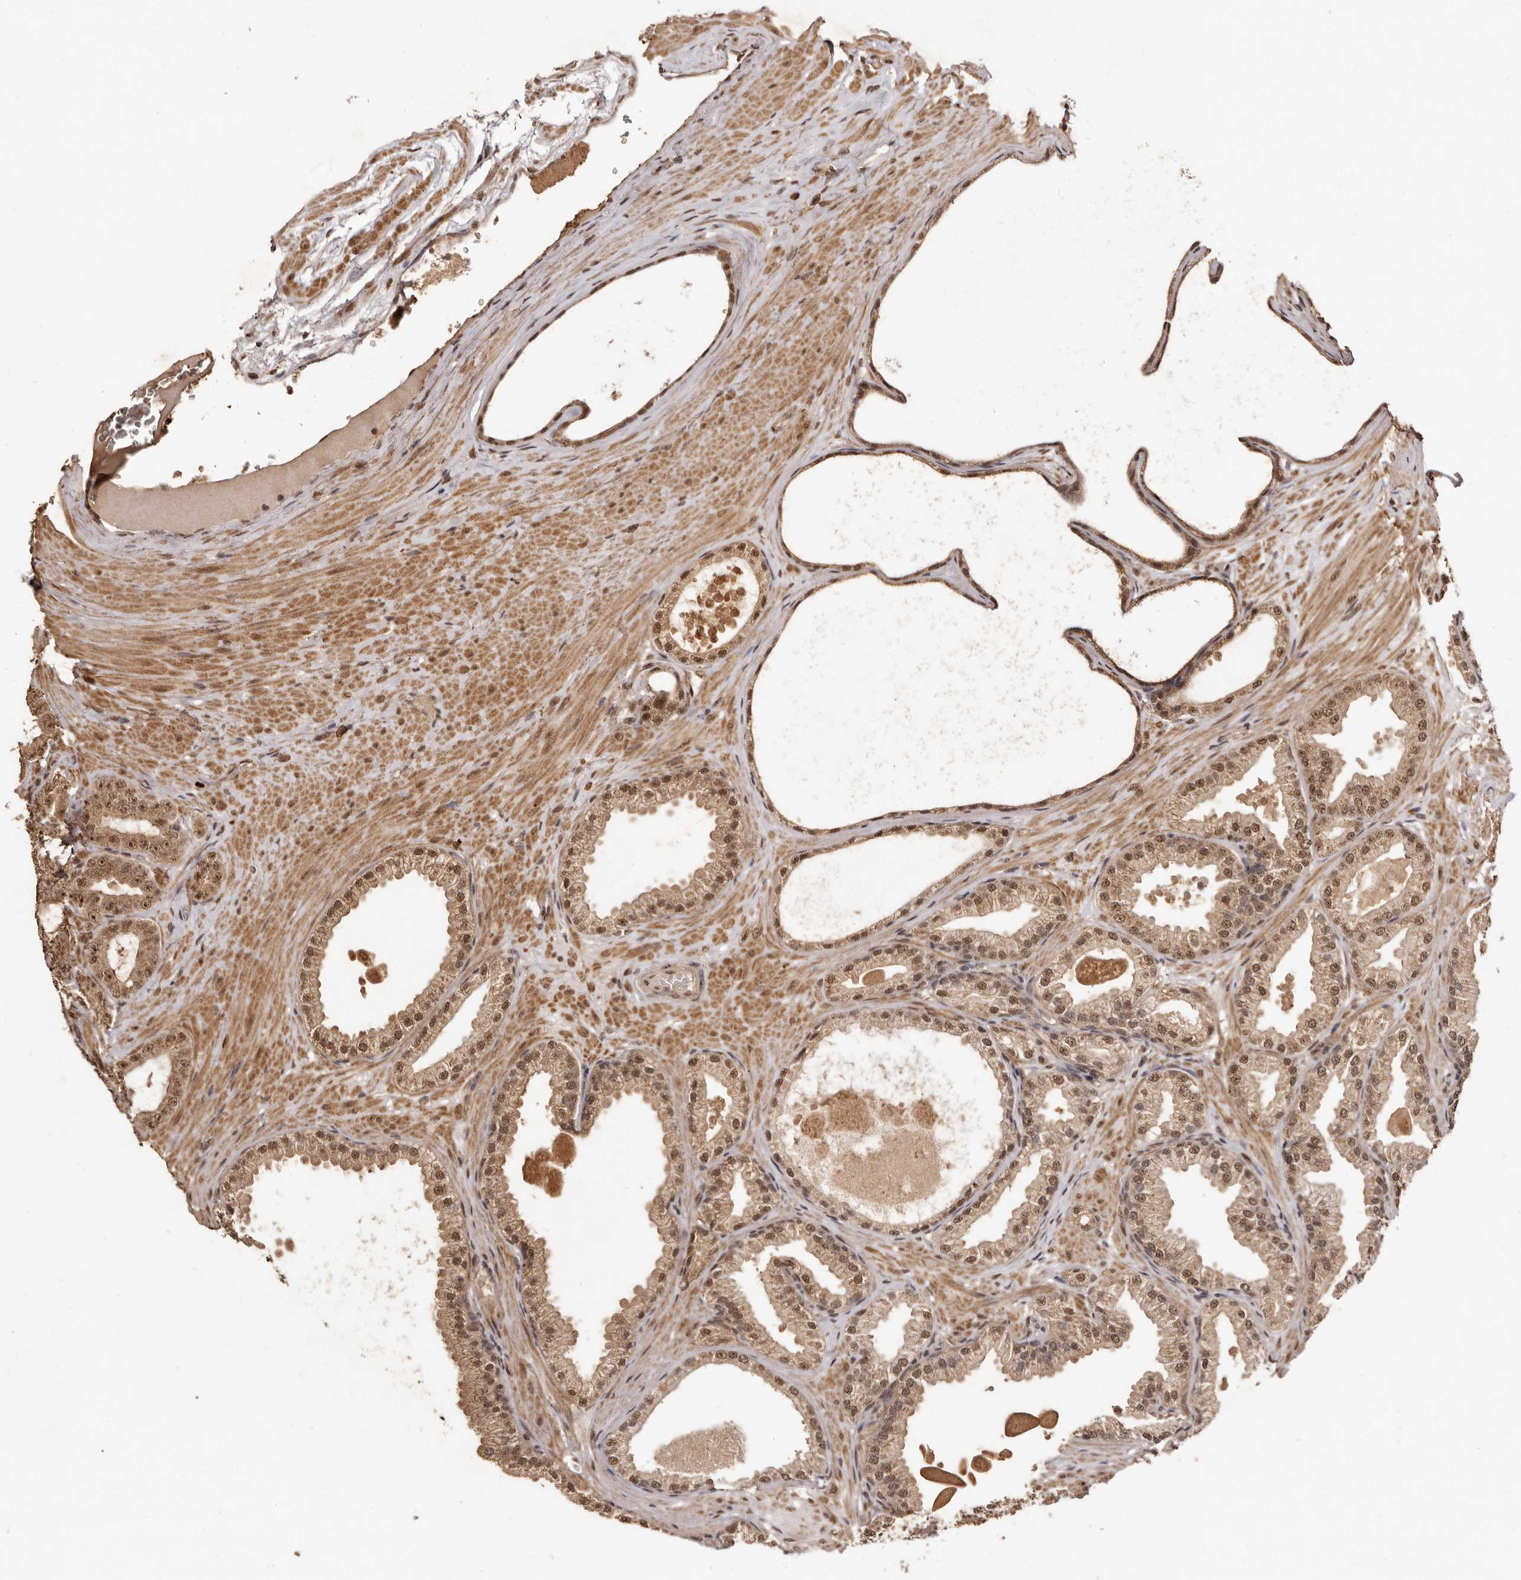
{"staining": {"intensity": "moderate", "quantity": ">75%", "location": "cytoplasmic/membranous,nuclear"}, "tissue": "prostate cancer", "cell_type": "Tumor cells", "image_type": "cancer", "snomed": [{"axis": "morphology", "description": "Adenocarcinoma, Low grade"}, {"axis": "topography", "description": "Prostate"}], "caption": "Brown immunohistochemical staining in human prostate cancer (adenocarcinoma (low-grade)) demonstrates moderate cytoplasmic/membranous and nuclear staining in approximately >75% of tumor cells.", "gene": "NOTCH1", "patient": {"sex": "male", "age": 63}}